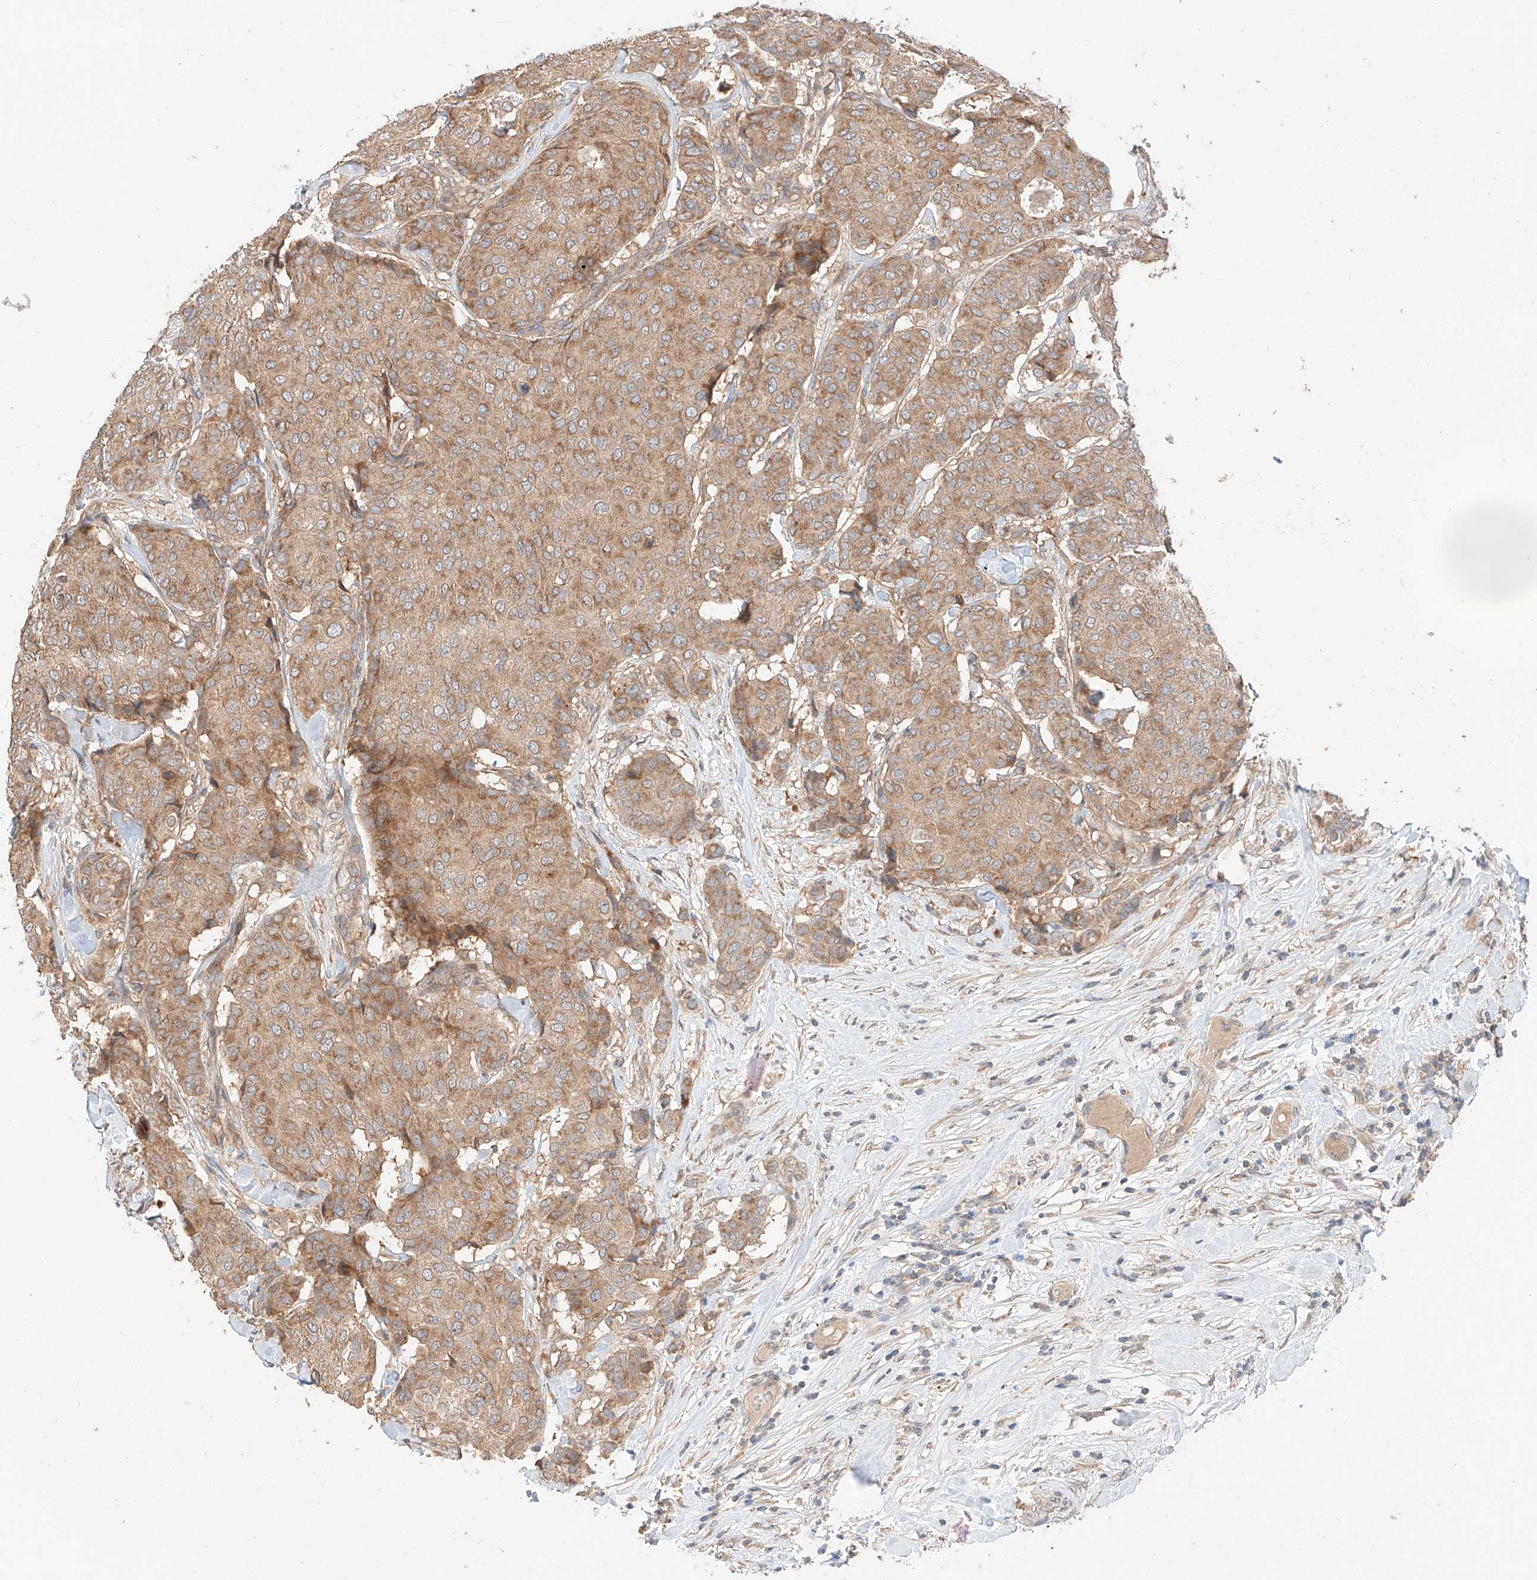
{"staining": {"intensity": "moderate", "quantity": ">75%", "location": "cytoplasmic/membranous"}, "tissue": "breast cancer", "cell_type": "Tumor cells", "image_type": "cancer", "snomed": [{"axis": "morphology", "description": "Duct carcinoma"}, {"axis": "topography", "description": "Breast"}], "caption": "The histopathology image exhibits immunohistochemical staining of breast cancer (invasive ductal carcinoma). There is moderate cytoplasmic/membranous positivity is identified in approximately >75% of tumor cells.", "gene": "XPNPEP1", "patient": {"sex": "female", "age": 75}}